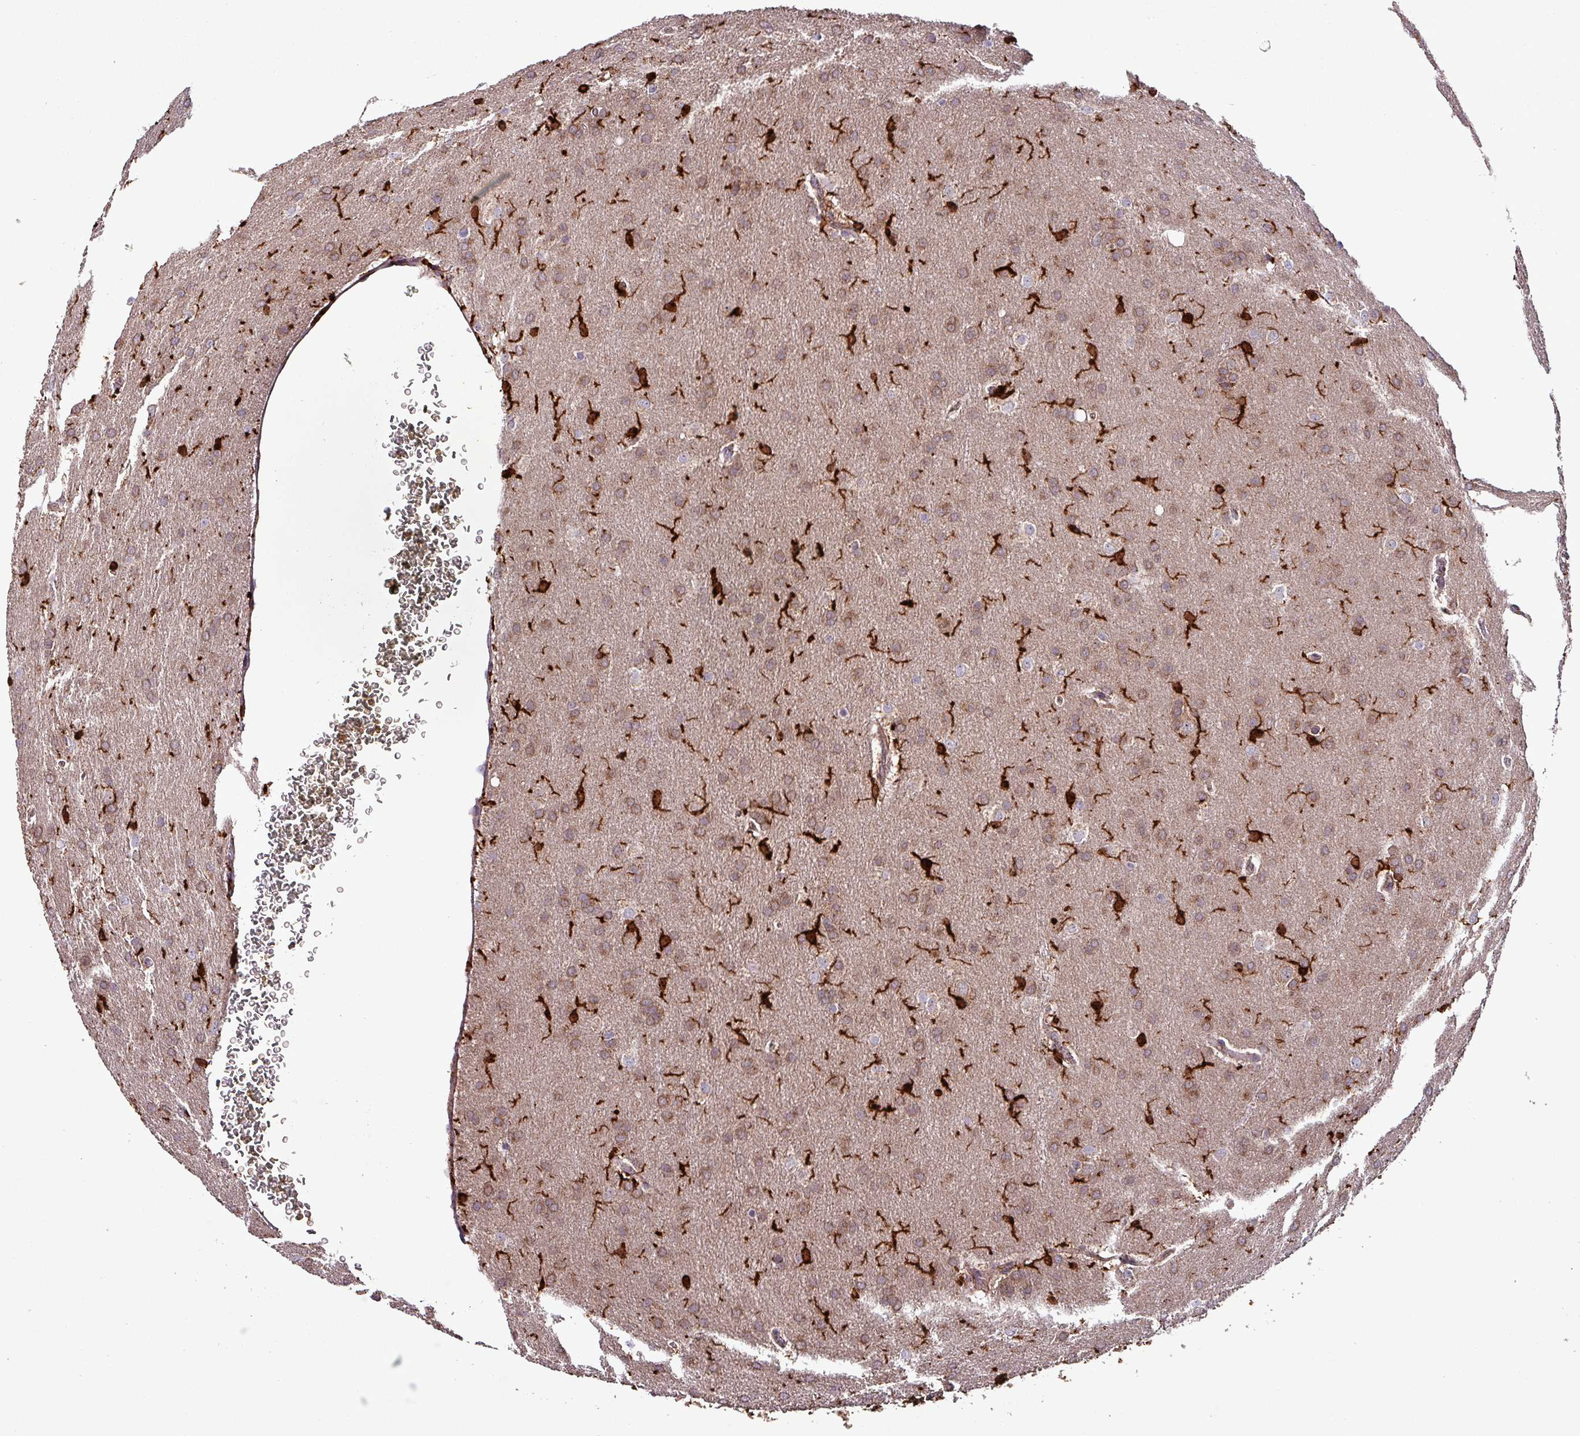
{"staining": {"intensity": "weak", "quantity": ">75%", "location": "cytoplasmic/membranous"}, "tissue": "glioma", "cell_type": "Tumor cells", "image_type": "cancer", "snomed": [{"axis": "morphology", "description": "Glioma, malignant, Low grade"}, {"axis": "topography", "description": "Brain"}], "caption": "Immunohistochemical staining of glioma displays weak cytoplasmic/membranous protein expression in about >75% of tumor cells.", "gene": "SCIN", "patient": {"sex": "female", "age": 32}}